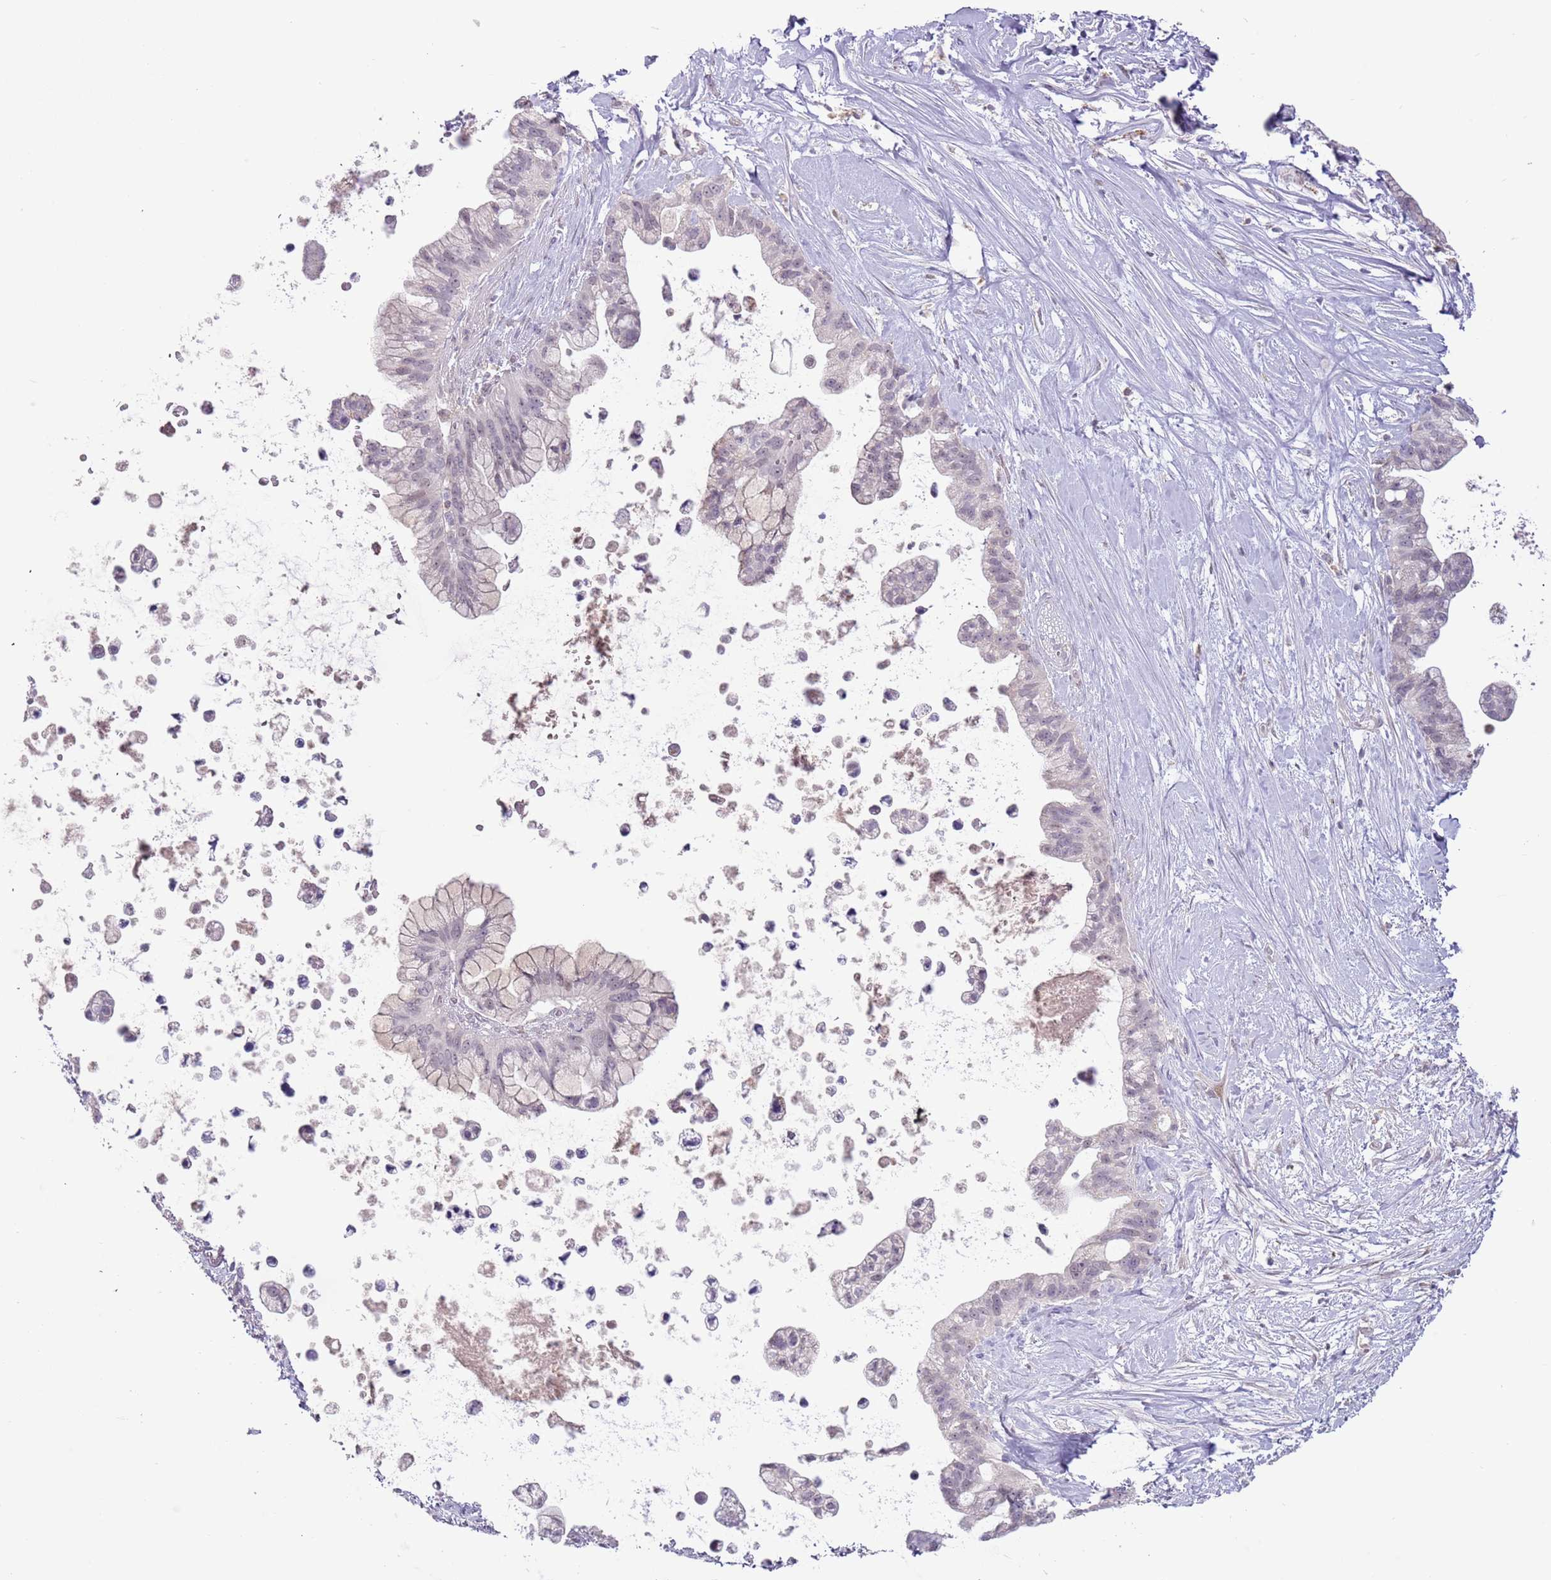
{"staining": {"intensity": "negative", "quantity": "none", "location": "none"}, "tissue": "pancreatic cancer", "cell_type": "Tumor cells", "image_type": "cancer", "snomed": [{"axis": "morphology", "description": "Adenocarcinoma, NOS"}, {"axis": "topography", "description": "Pancreas"}], "caption": "An immunohistochemistry (IHC) histopathology image of pancreatic adenocarcinoma is shown. There is no staining in tumor cells of pancreatic adenocarcinoma.", "gene": "MLLT11", "patient": {"sex": "female", "age": 83}}